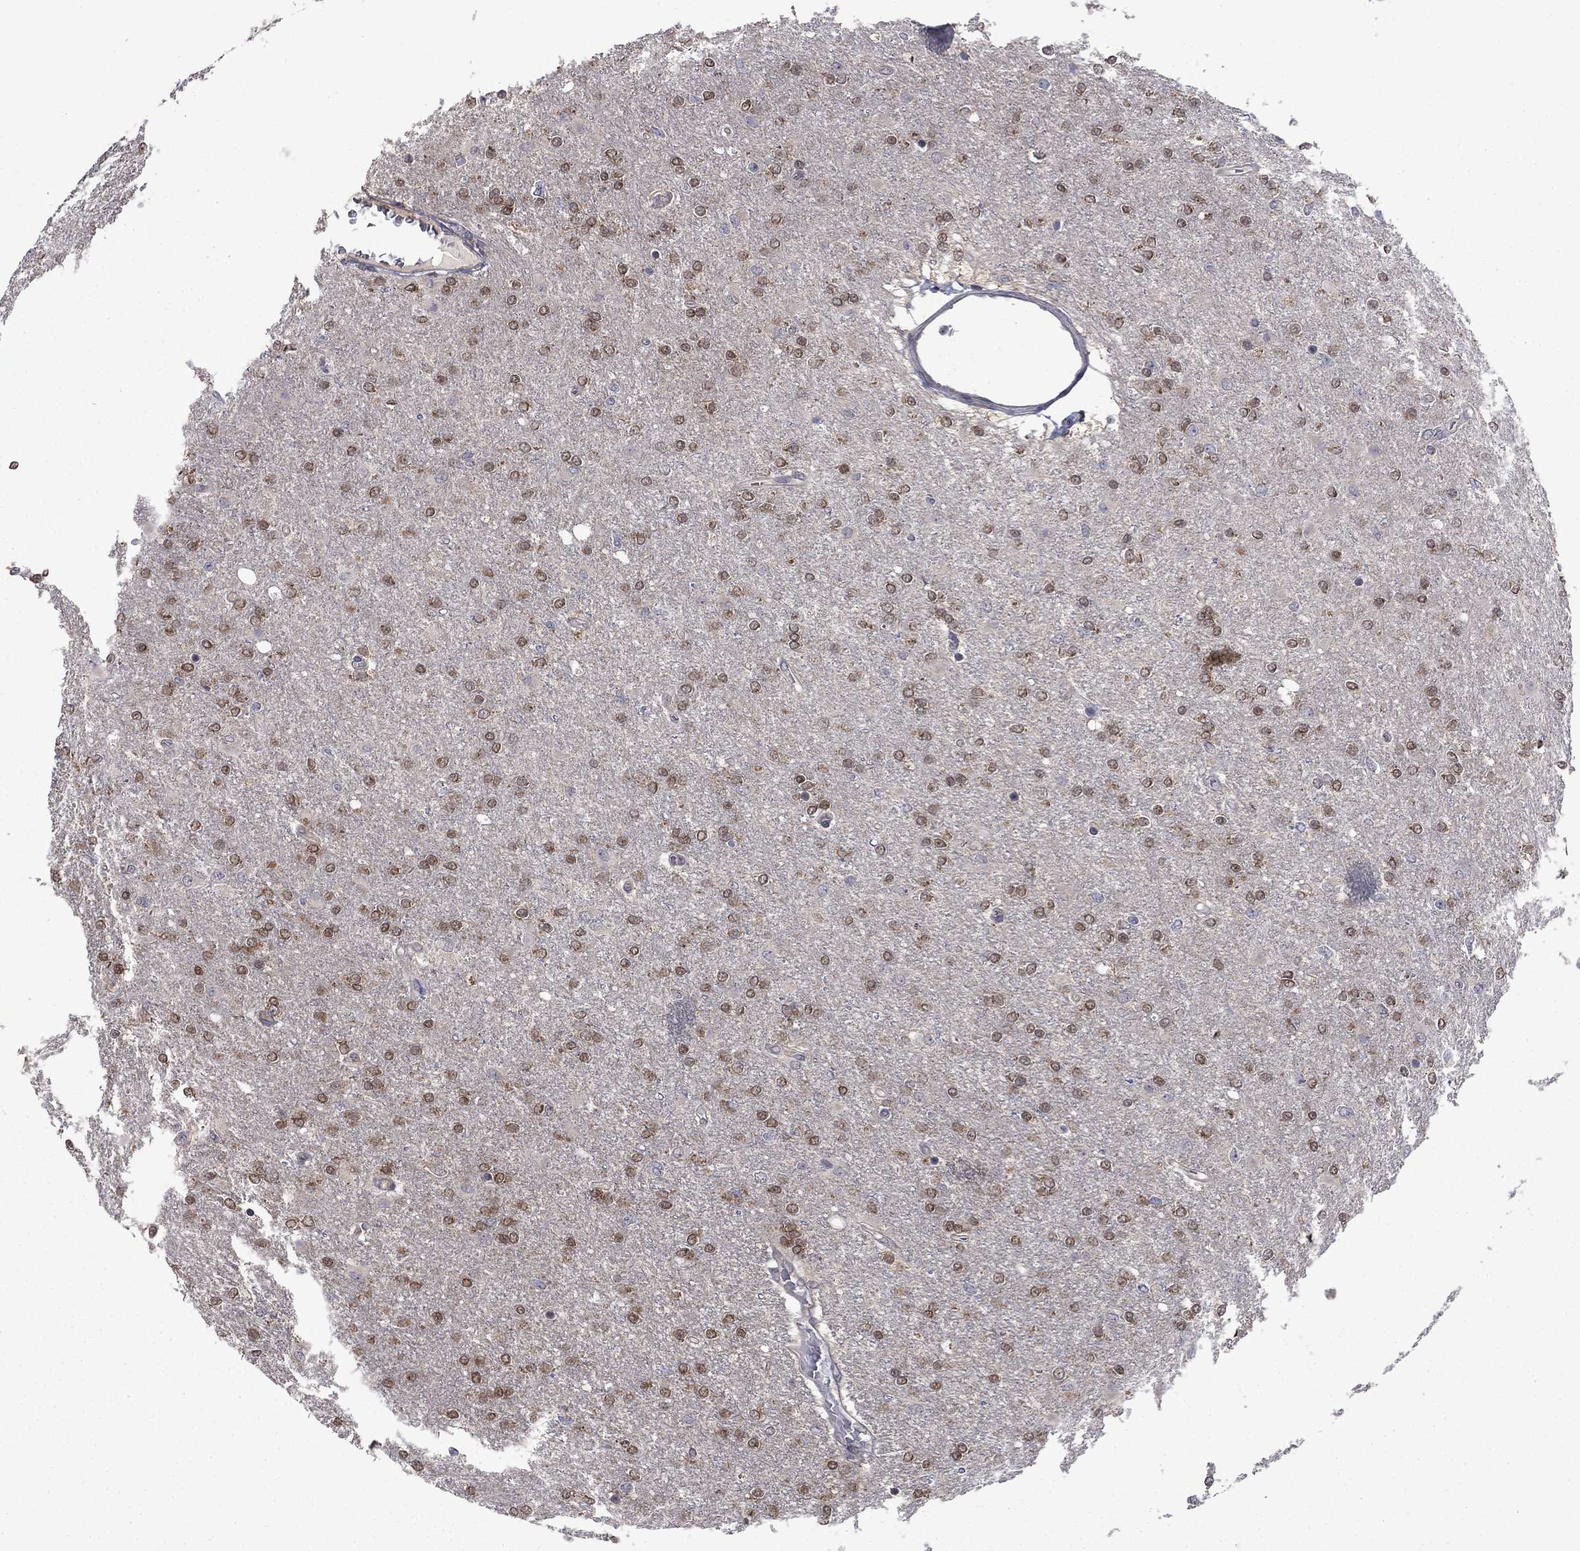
{"staining": {"intensity": "moderate", "quantity": ">75%", "location": "nuclear"}, "tissue": "glioma", "cell_type": "Tumor cells", "image_type": "cancer", "snomed": [{"axis": "morphology", "description": "Glioma, malignant, High grade"}, {"axis": "topography", "description": "Cerebral cortex"}], "caption": "Malignant high-grade glioma stained with a brown dye shows moderate nuclear positive positivity in about >75% of tumor cells.", "gene": "GRHPR", "patient": {"sex": "male", "age": 70}}